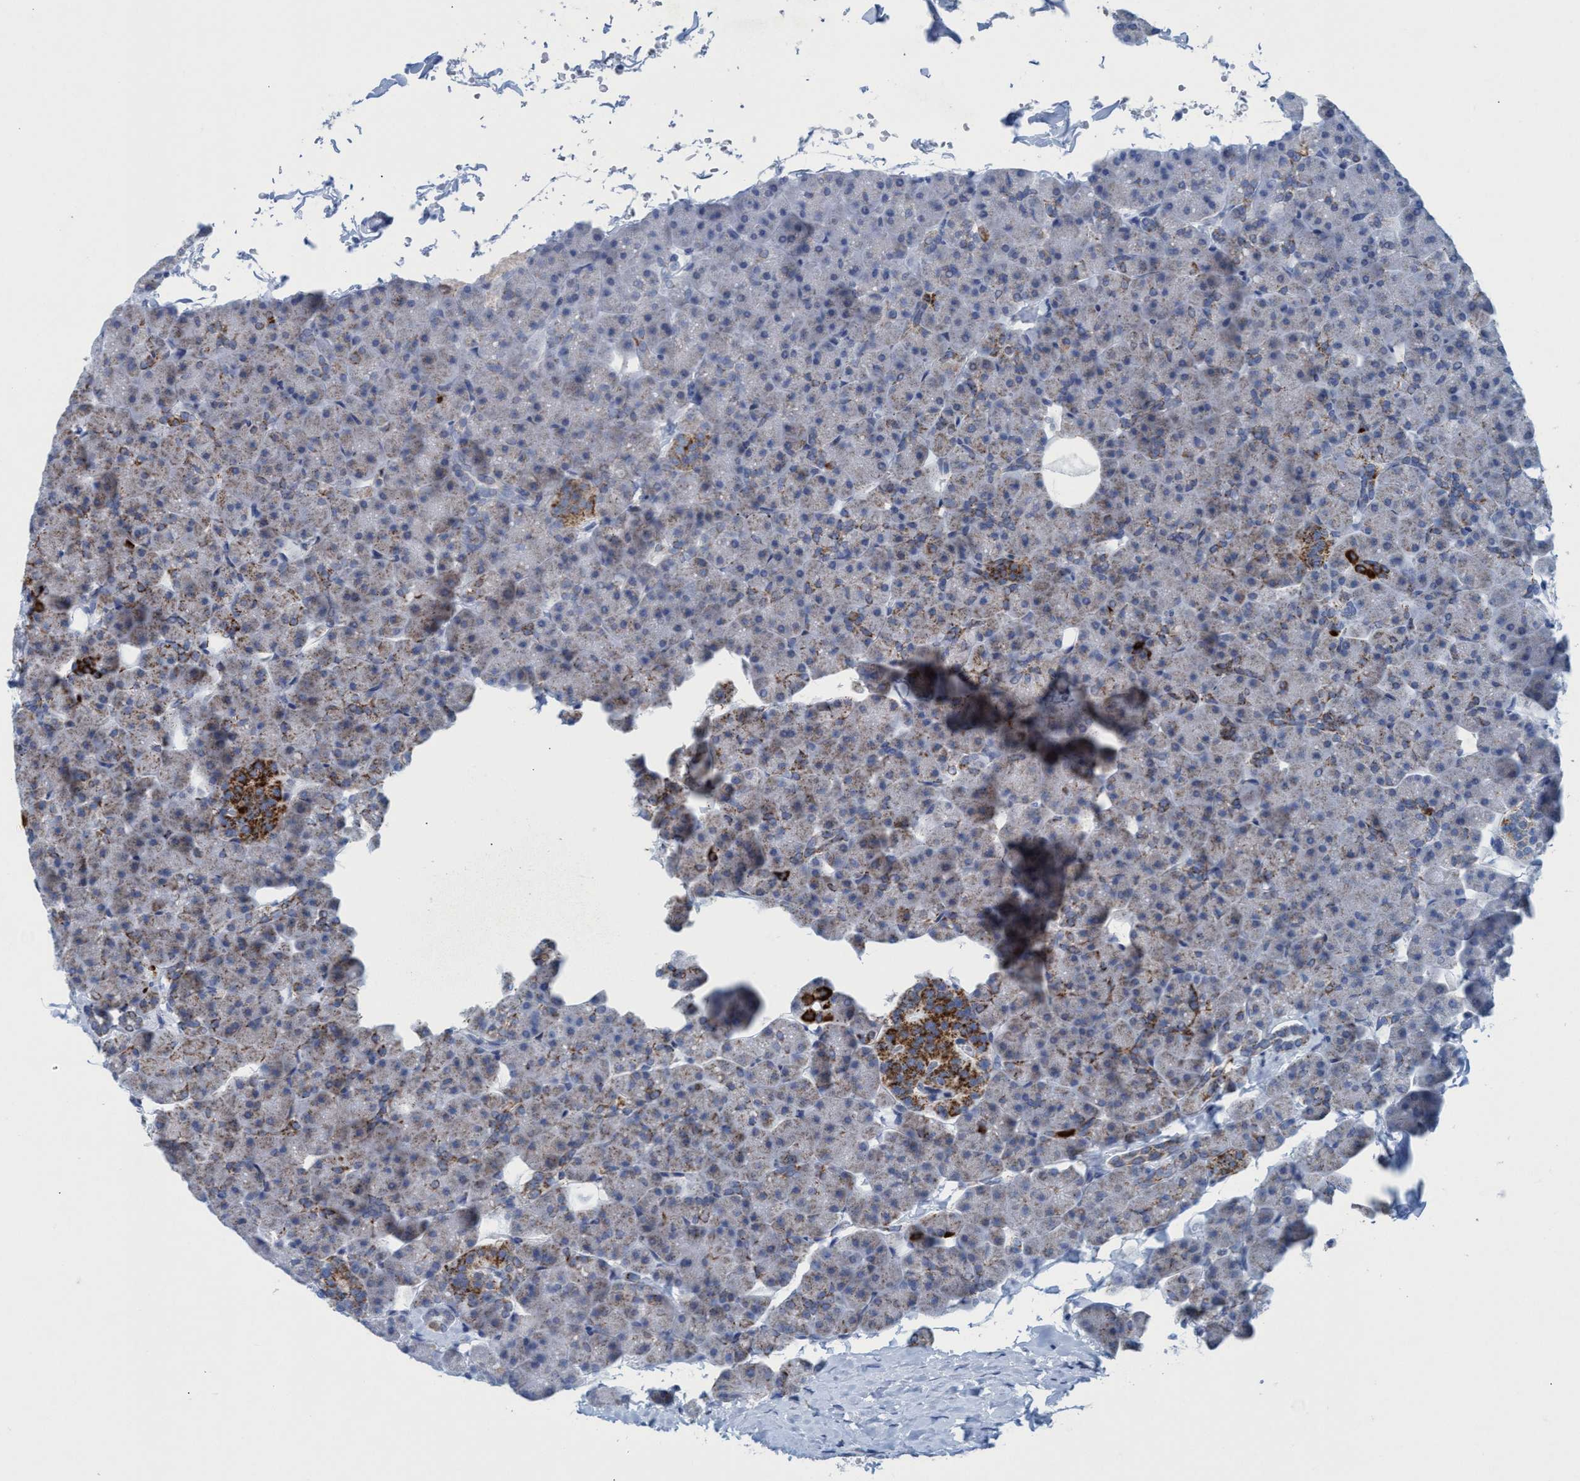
{"staining": {"intensity": "moderate", "quantity": "25%-75%", "location": "cytoplasmic/membranous"}, "tissue": "pancreas", "cell_type": "Exocrine glandular cells", "image_type": "normal", "snomed": [{"axis": "morphology", "description": "Normal tissue, NOS"}, {"axis": "topography", "description": "Pancreas"}], "caption": "A micrograph of human pancreas stained for a protein demonstrates moderate cytoplasmic/membranous brown staining in exocrine glandular cells.", "gene": "GGA3", "patient": {"sex": "male", "age": 35}}